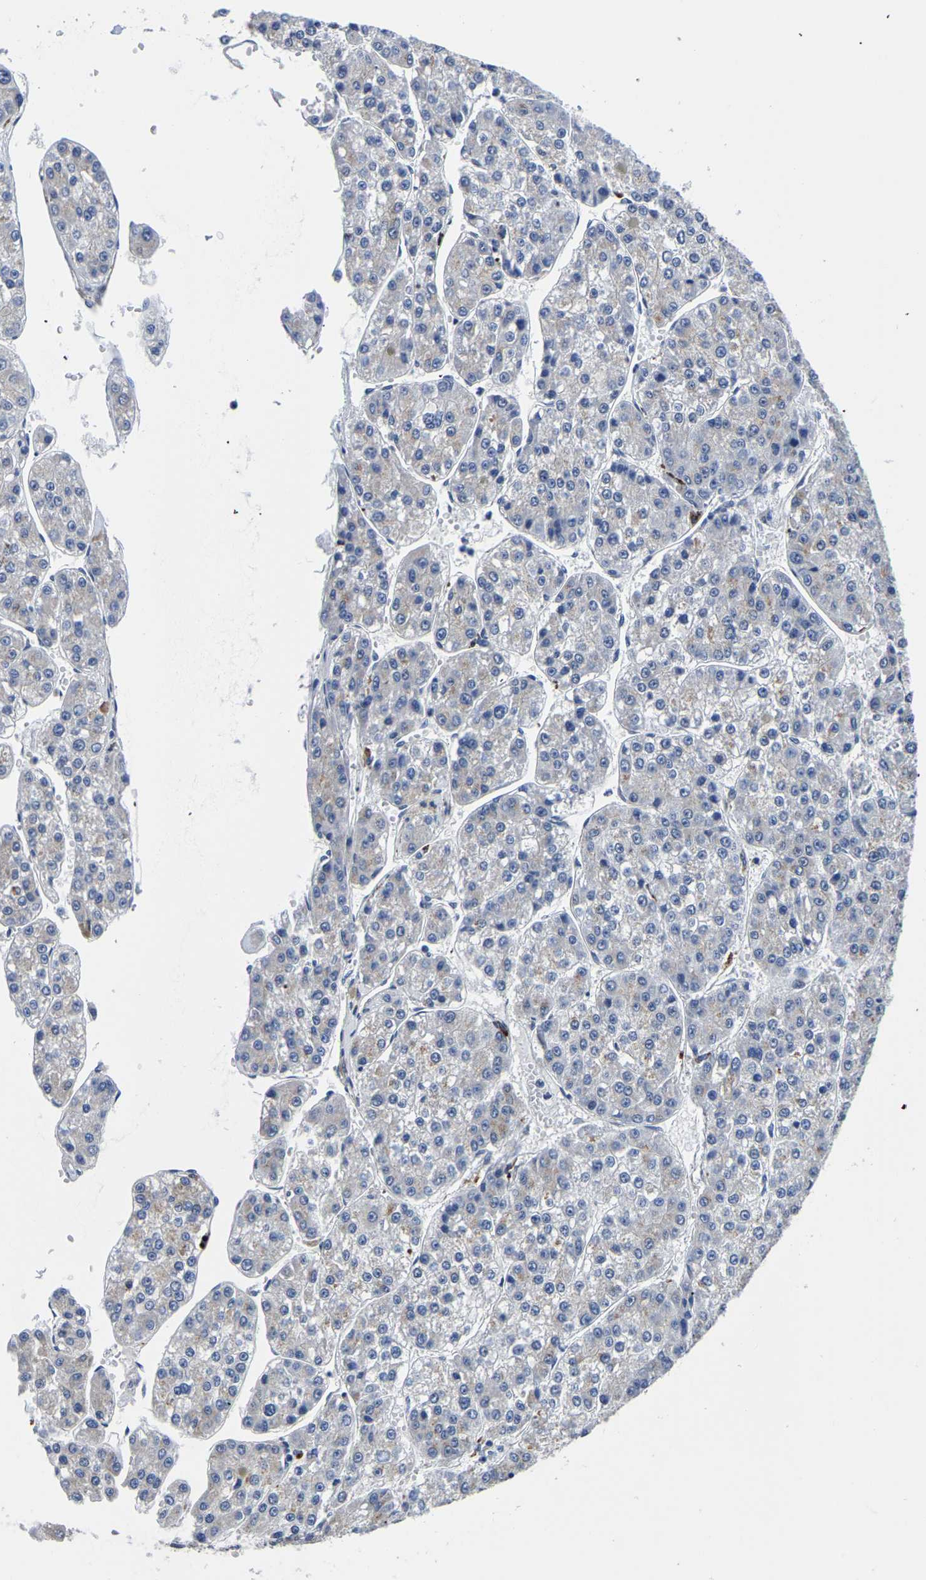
{"staining": {"intensity": "negative", "quantity": "none", "location": "none"}, "tissue": "liver cancer", "cell_type": "Tumor cells", "image_type": "cancer", "snomed": [{"axis": "morphology", "description": "Carcinoma, Hepatocellular, NOS"}, {"axis": "topography", "description": "Liver"}], "caption": "Immunohistochemical staining of liver cancer (hepatocellular carcinoma) shows no significant positivity in tumor cells.", "gene": "PDLIM7", "patient": {"sex": "female", "age": 73}}